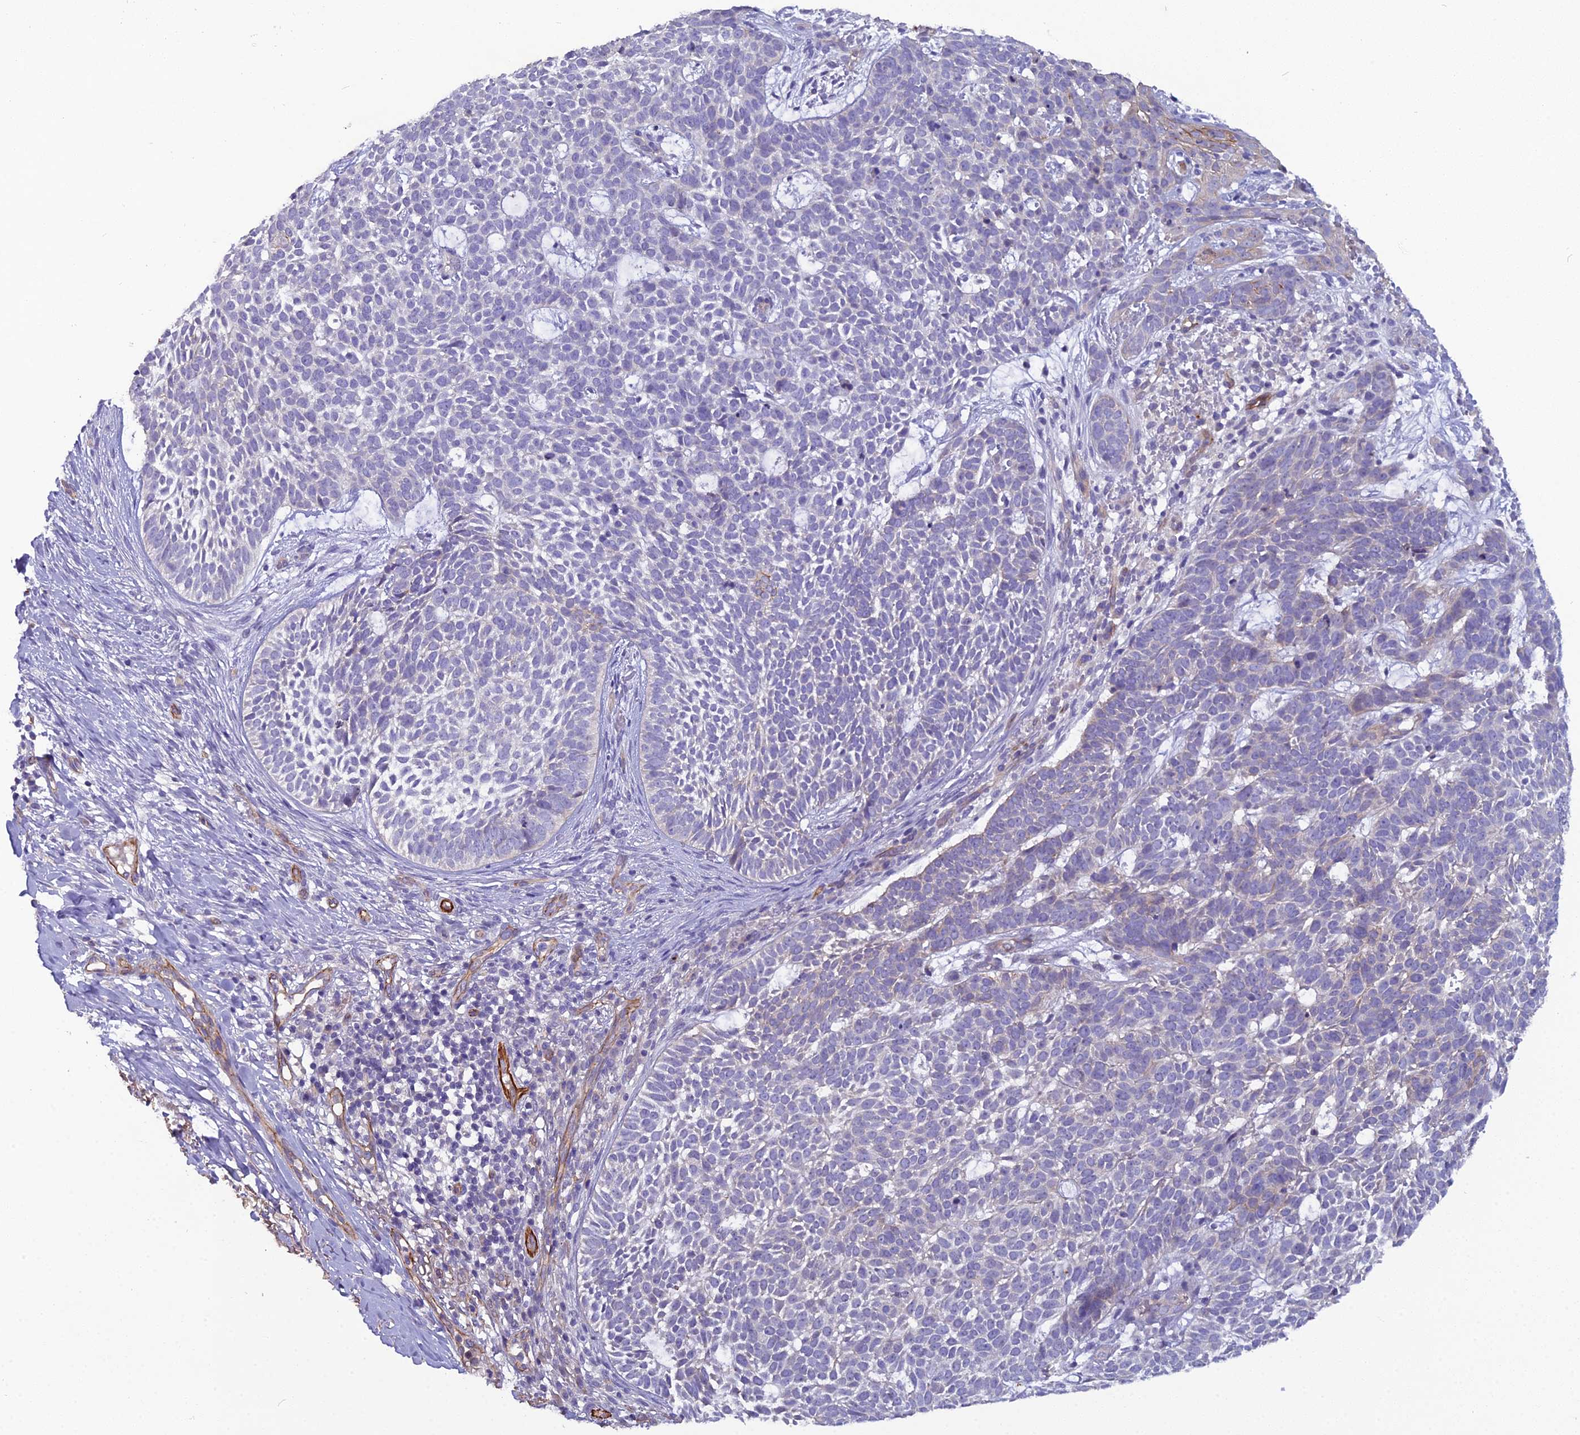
{"staining": {"intensity": "negative", "quantity": "none", "location": "none"}, "tissue": "skin cancer", "cell_type": "Tumor cells", "image_type": "cancer", "snomed": [{"axis": "morphology", "description": "Basal cell carcinoma"}, {"axis": "topography", "description": "Skin"}], "caption": "This photomicrograph is of skin cancer (basal cell carcinoma) stained with immunohistochemistry (IHC) to label a protein in brown with the nuclei are counter-stained blue. There is no staining in tumor cells. Nuclei are stained in blue.", "gene": "CFAP47", "patient": {"sex": "female", "age": 78}}